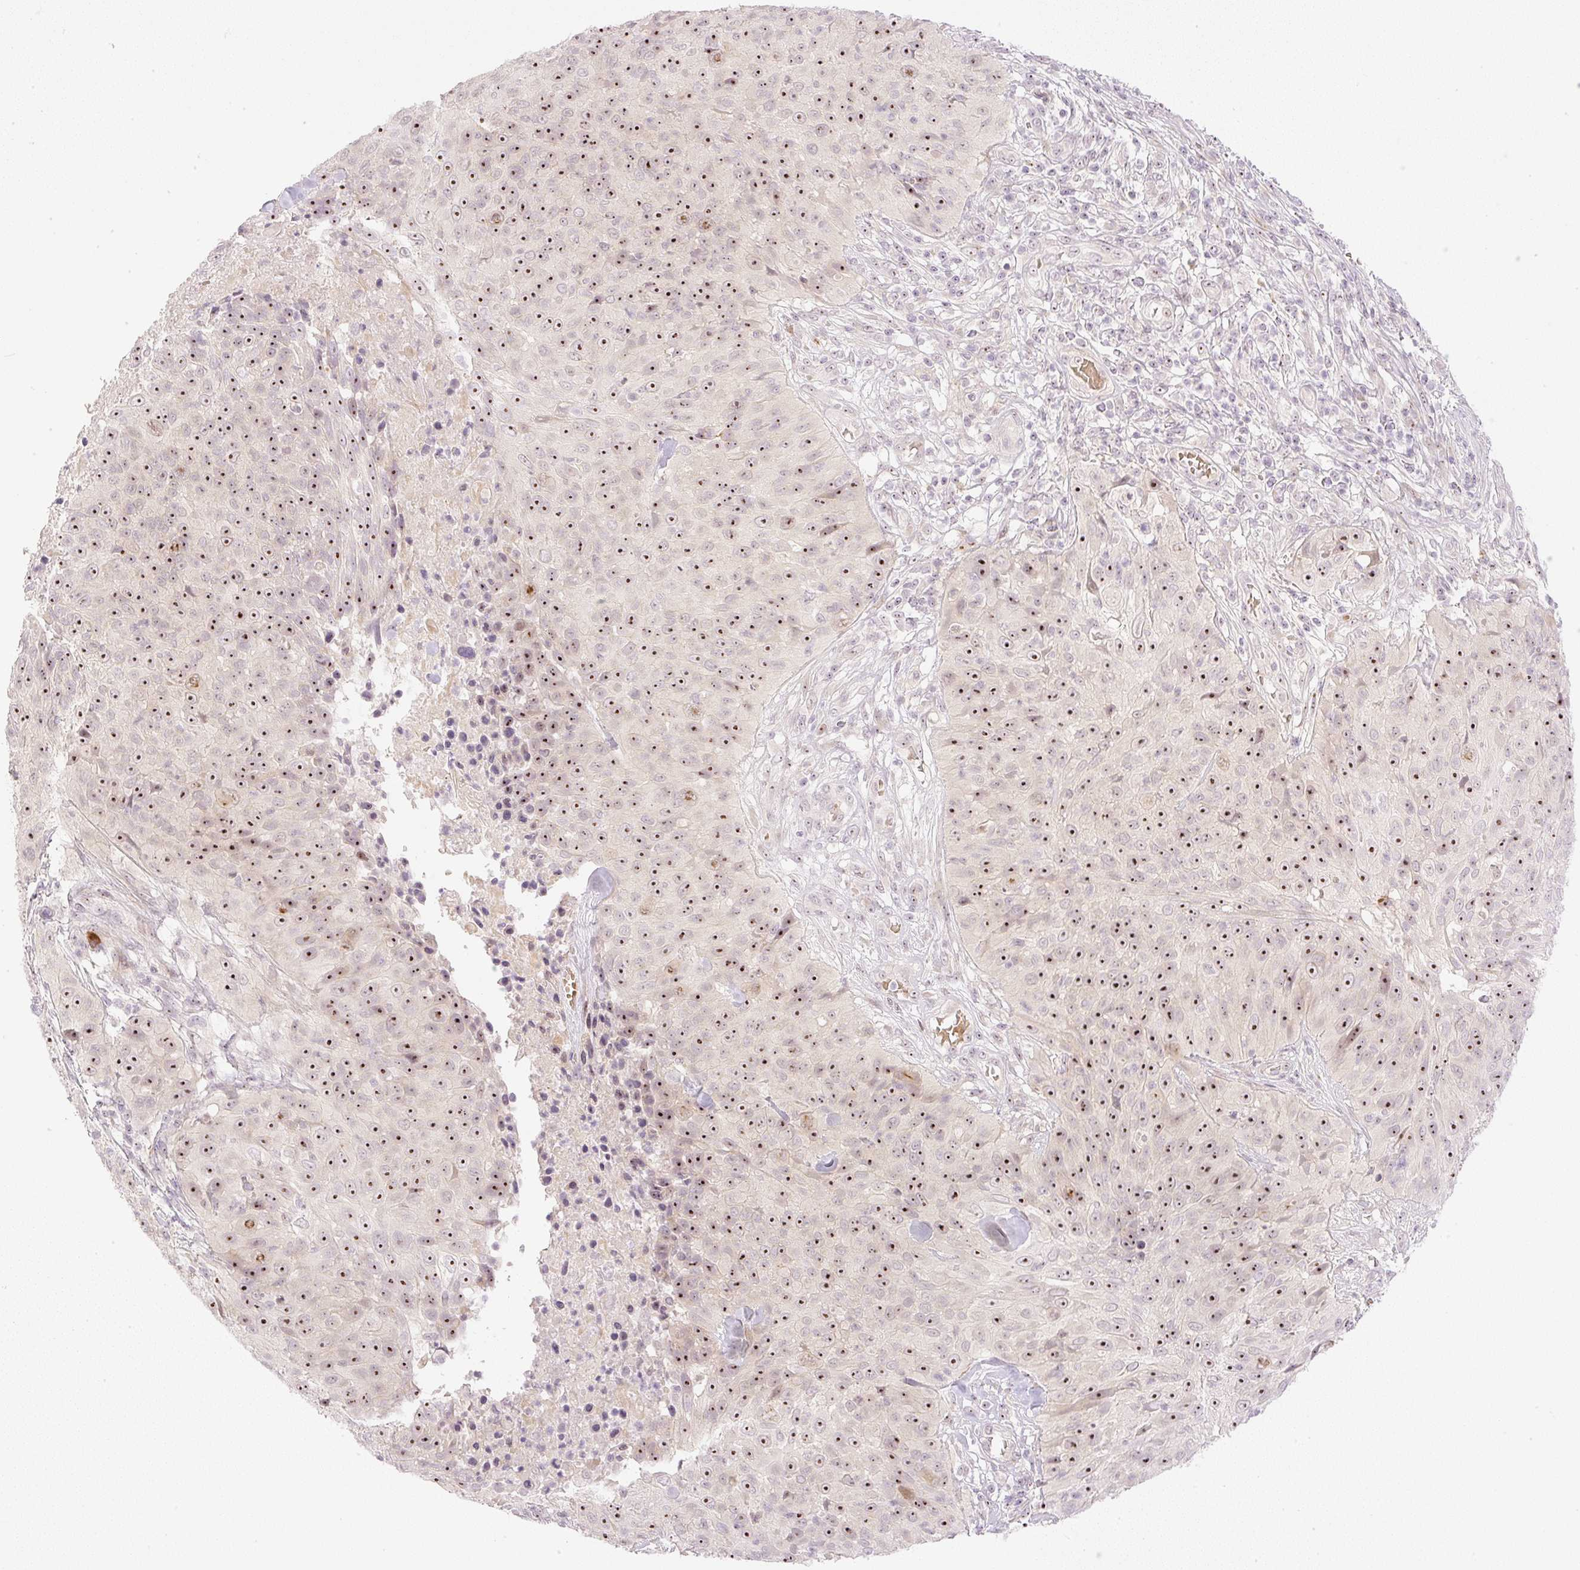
{"staining": {"intensity": "strong", "quantity": ">75%", "location": "nuclear"}, "tissue": "skin cancer", "cell_type": "Tumor cells", "image_type": "cancer", "snomed": [{"axis": "morphology", "description": "Squamous cell carcinoma, NOS"}, {"axis": "topography", "description": "Skin"}], "caption": "This histopathology image demonstrates immunohistochemistry (IHC) staining of human skin squamous cell carcinoma, with high strong nuclear expression in about >75% of tumor cells.", "gene": "AAR2", "patient": {"sex": "female", "age": 87}}